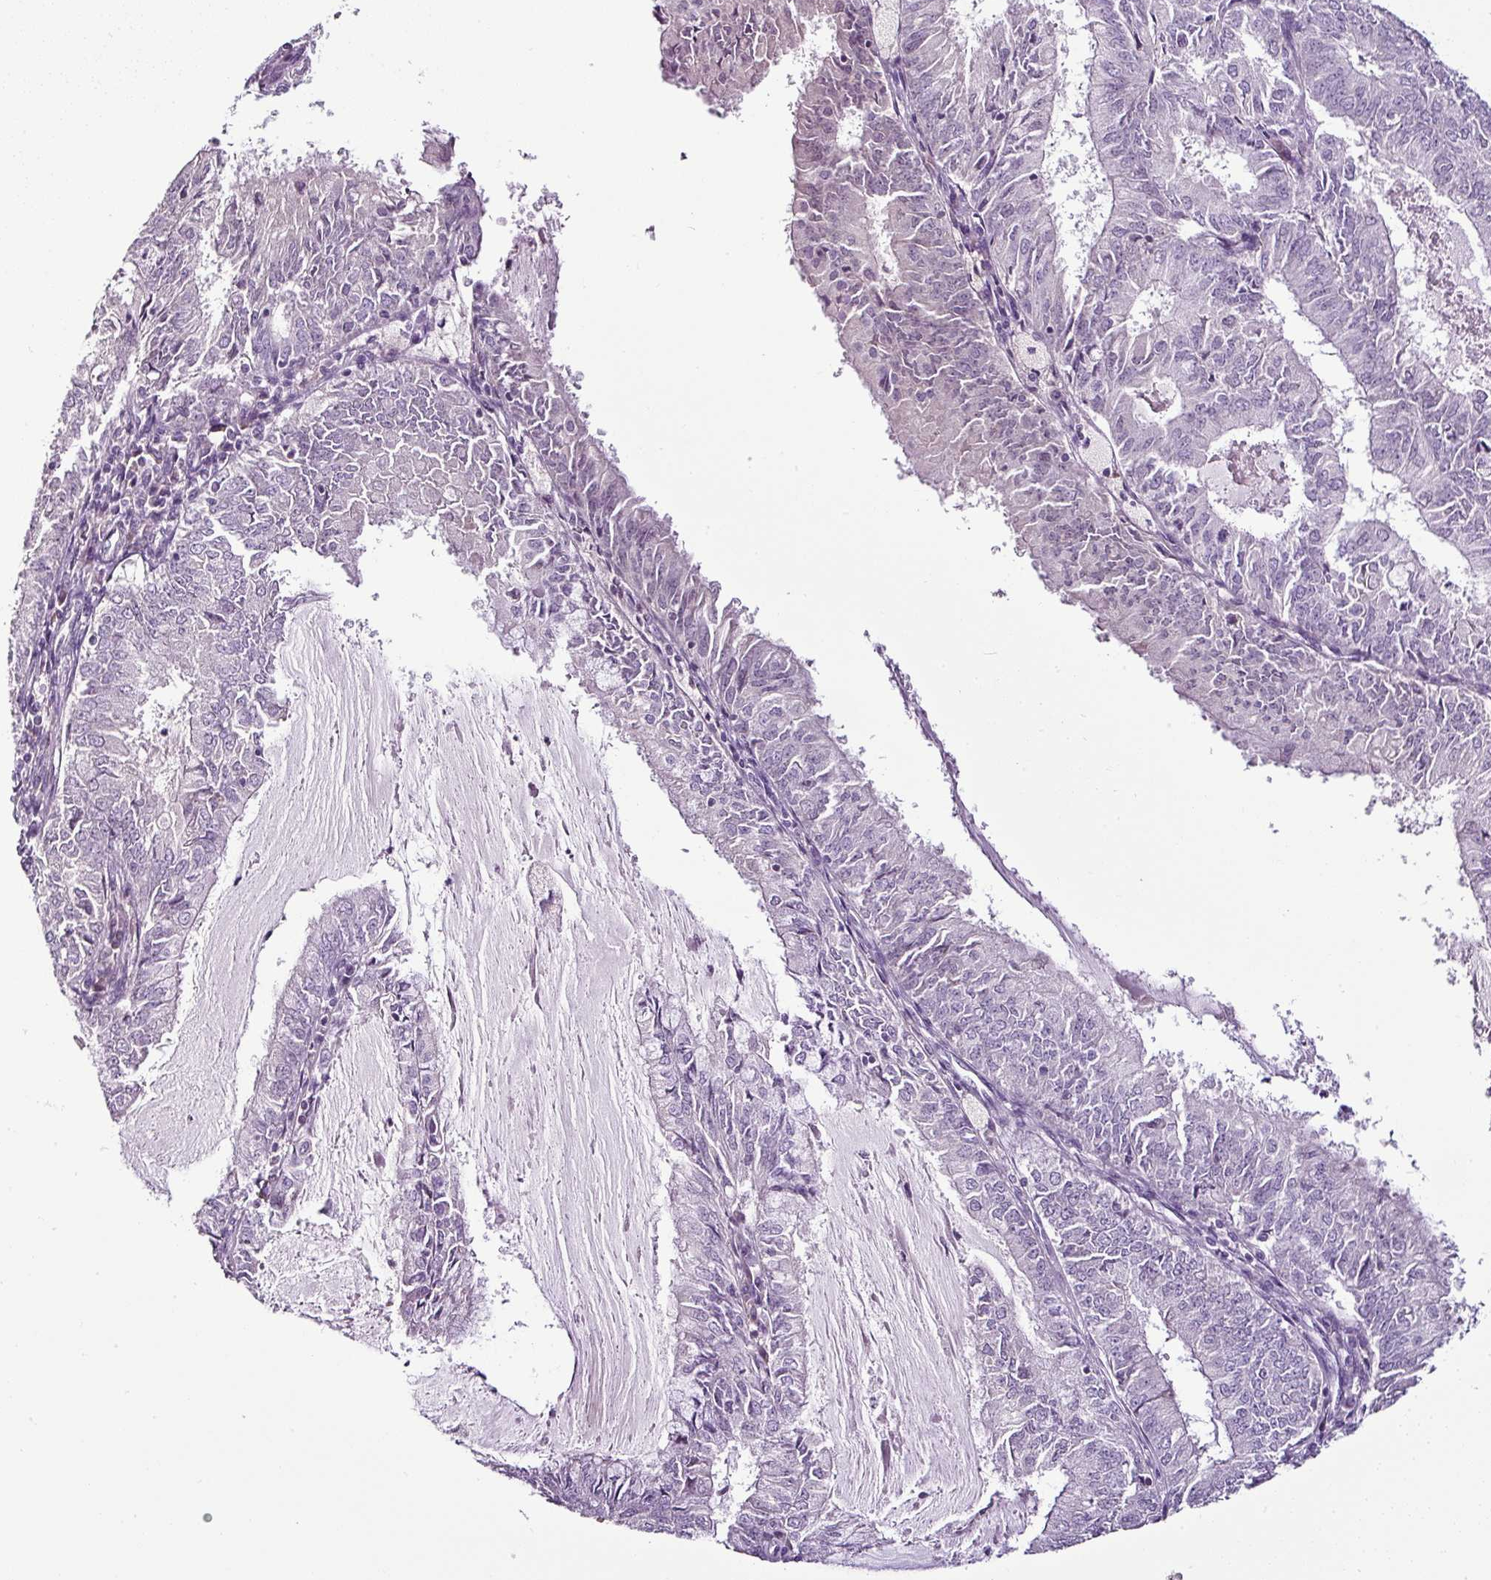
{"staining": {"intensity": "negative", "quantity": "none", "location": "none"}, "tissue": "endometrial cancer", "cell_type": "Tumor cells", "image_type": "cancer", "snomed": [{"axis": "morphology", "description": "Adenocarcinoma, NOS"}, {"axis": "topography", "description": "Endometrium"}], "caption": "Immunohistochemical staining of endometrial cancer displays no significant expression in tumor cells.", "gene": "TEX30", "patient": {"sex": "female", "age": 57}}